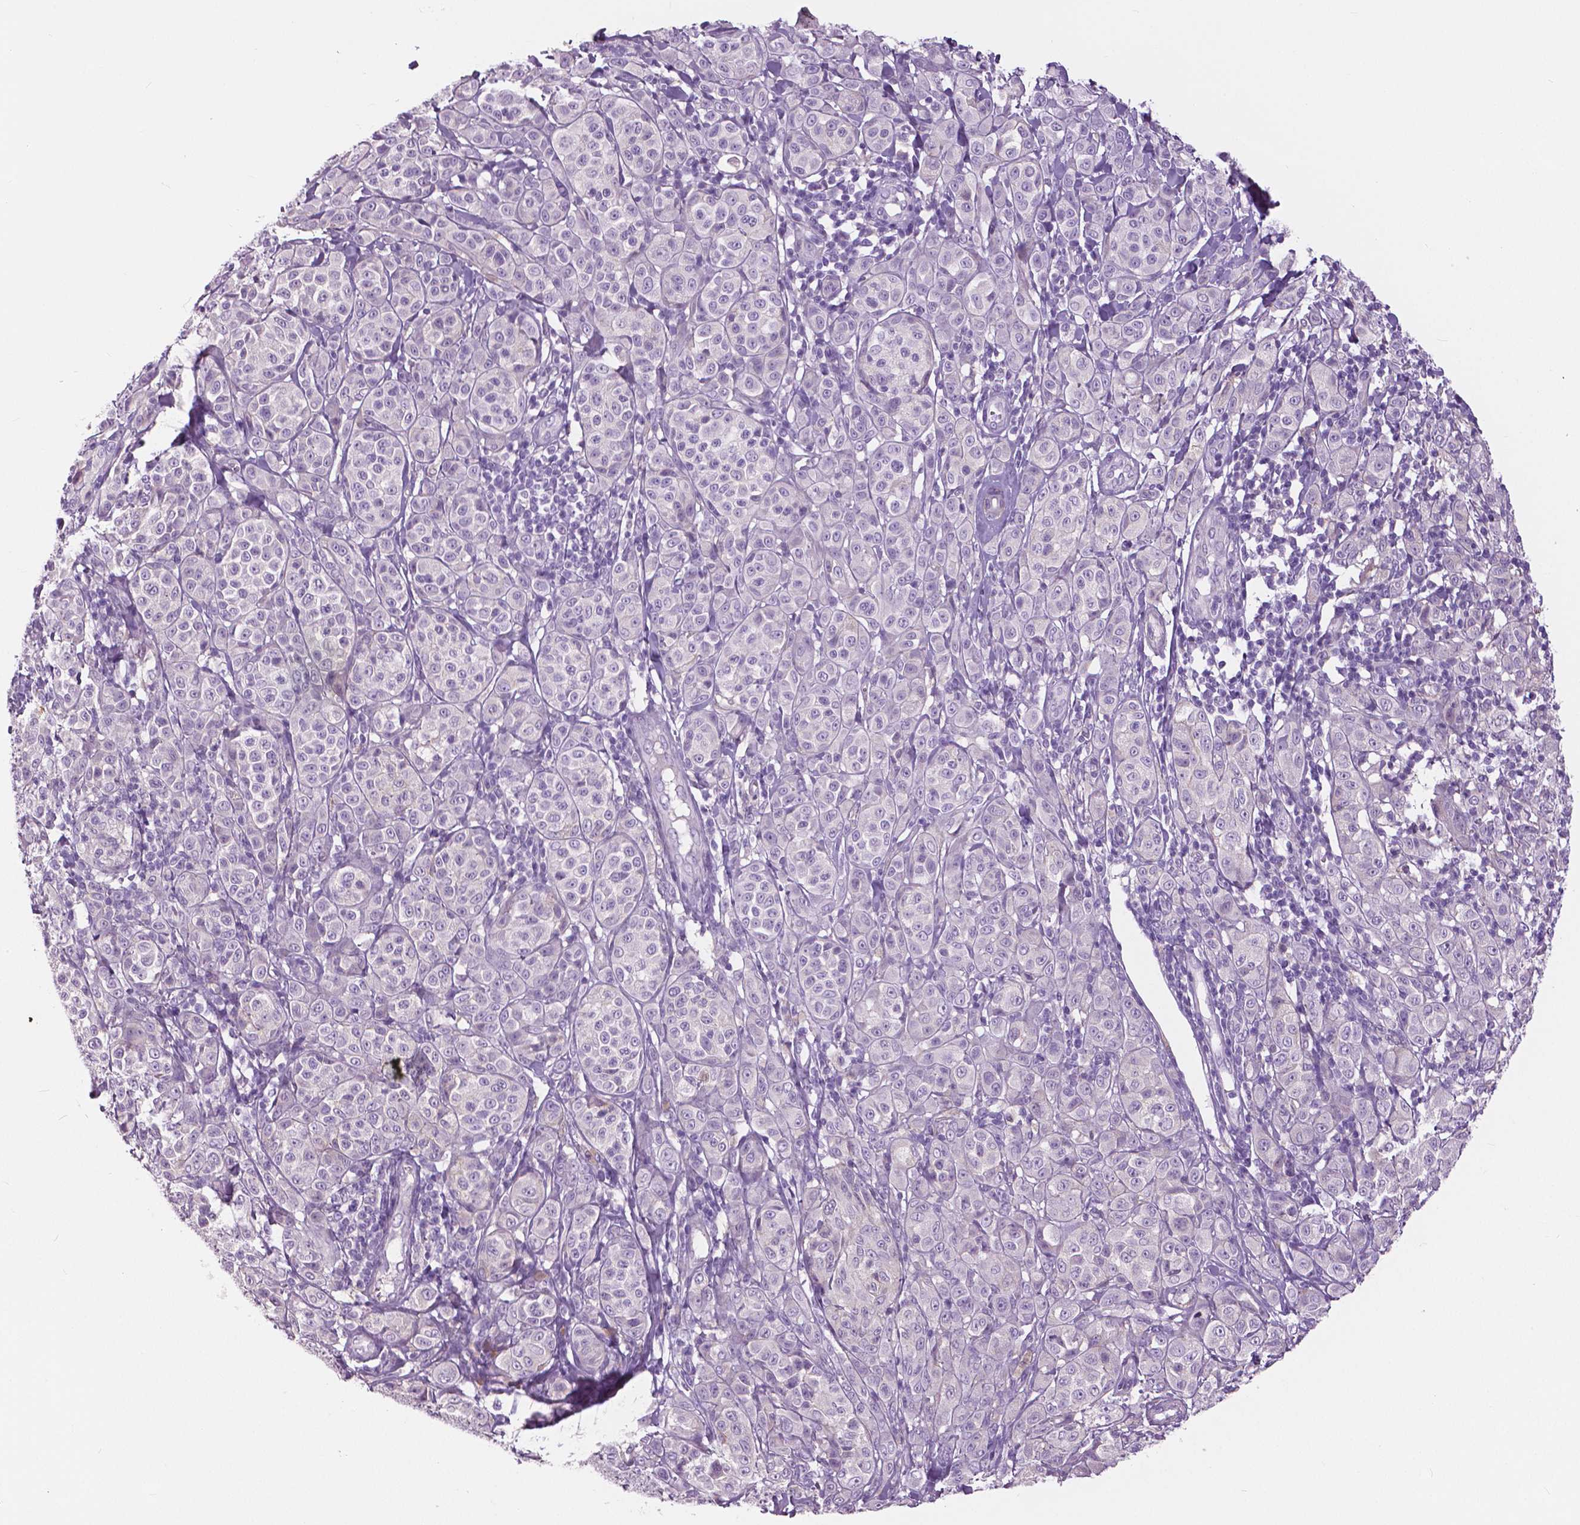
{"staining": {"intensity": "negative", "quantity": "none", "location": "none"}, "tissue": "melanoma", "cell_type": "Tumor cells", "image_type": "cancer", "snomed": [{"axis": "morphology", "description": "Malignant melanoma, NOS"}, {"axis": "topography", "description": "Skin"}], "caption": "An immunohistochemistry (IHC) photomicrograph of melanoma is shown. There is no staining in tumor cells of melanoma.", "gene": "SERPINI1", "patient": {"sex": "male", "age": 89}}